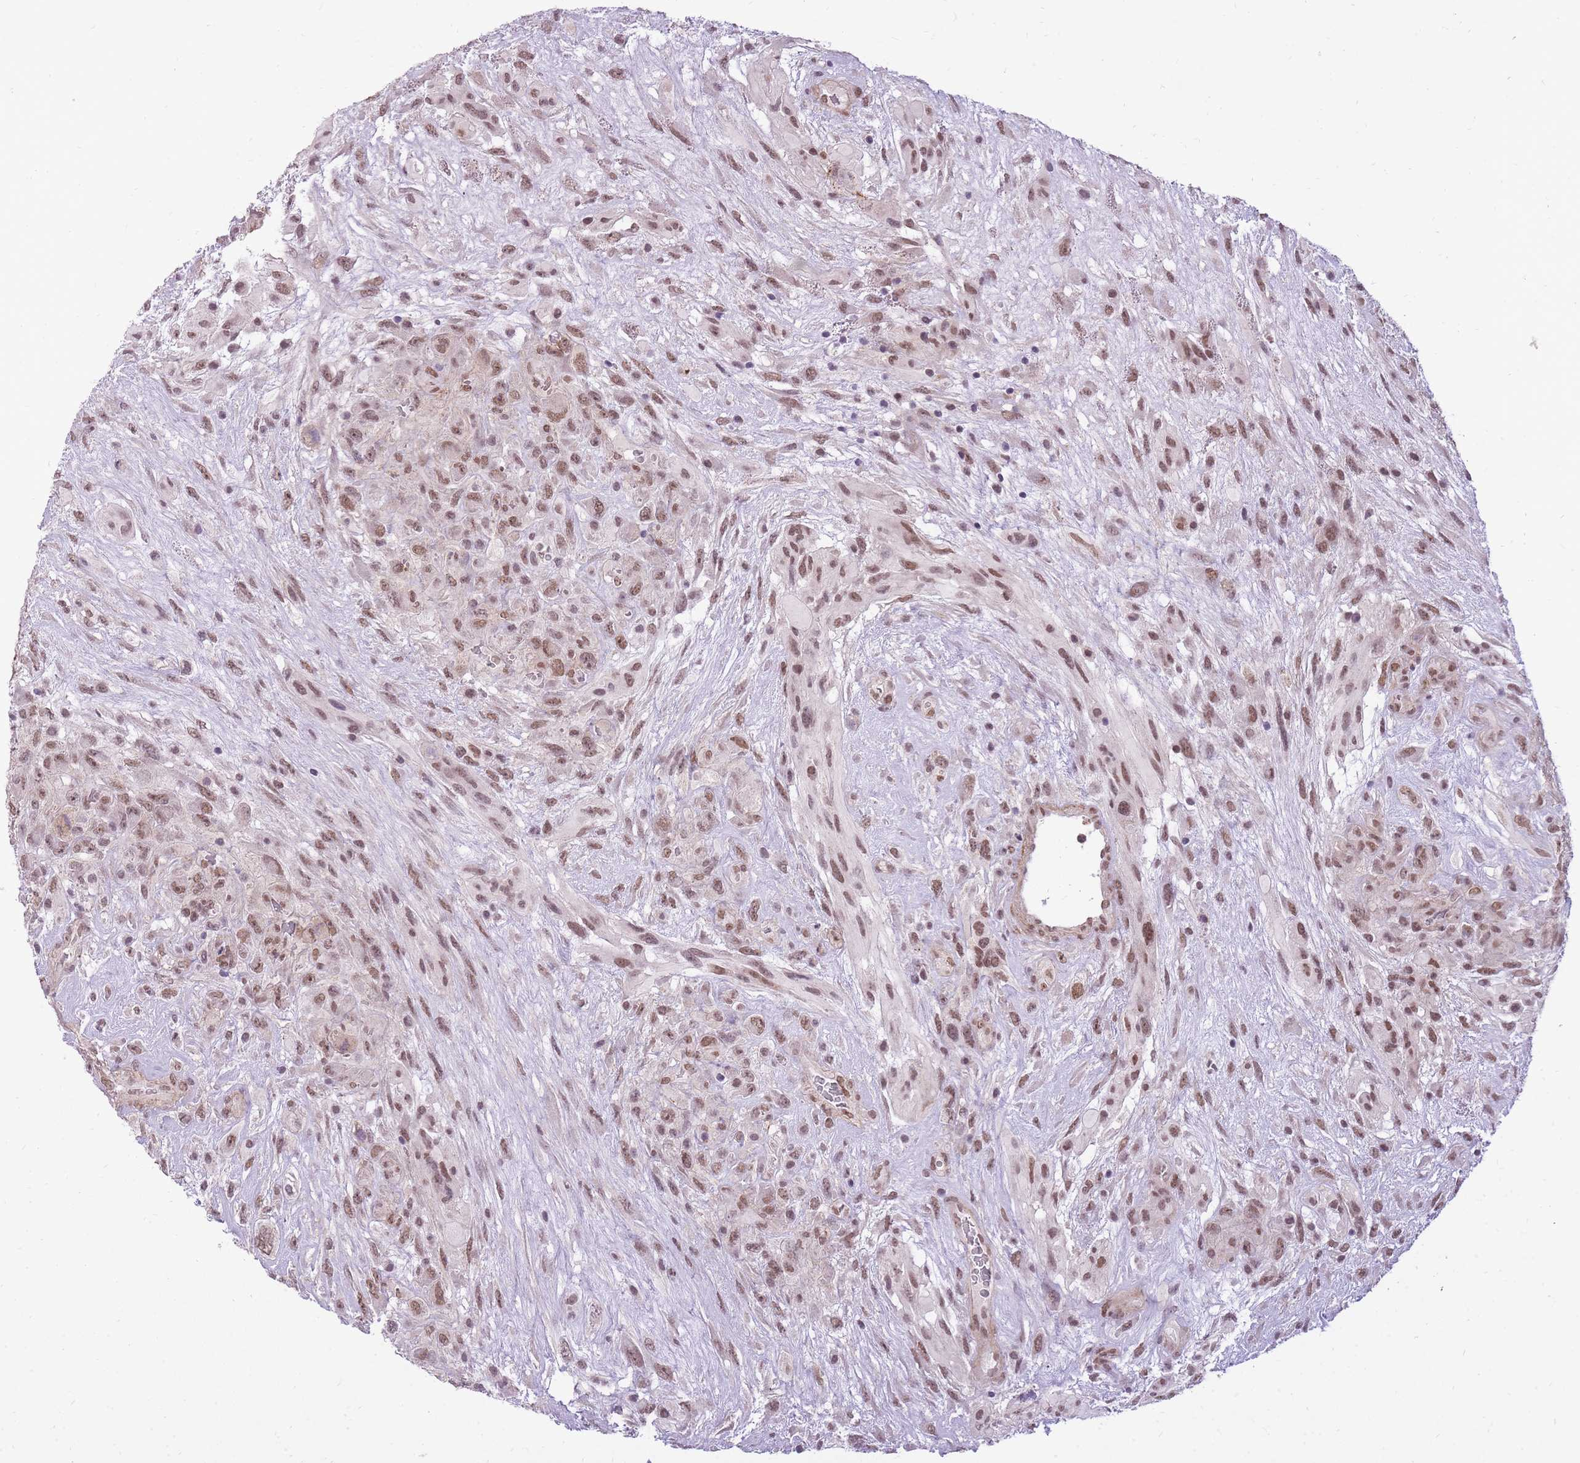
{"staining": {"intensity": "moderate", "quantity": ">75%", "location": "nuclear"}, "tissue": "glioma", "cell_type": "Tumor cells", "image_type": "cancer", "snomed": [{"axis": "morphology", "description": "Glioma, malignant, High grade"}, {"axis": "topography", "description": "Brain"}], "caption": "Moderate nuclear expression is identified in approximately >75% of tumor cells in glioma.", "gene": "TIGD1", "patient": {"sex": "male", "age": 61}}